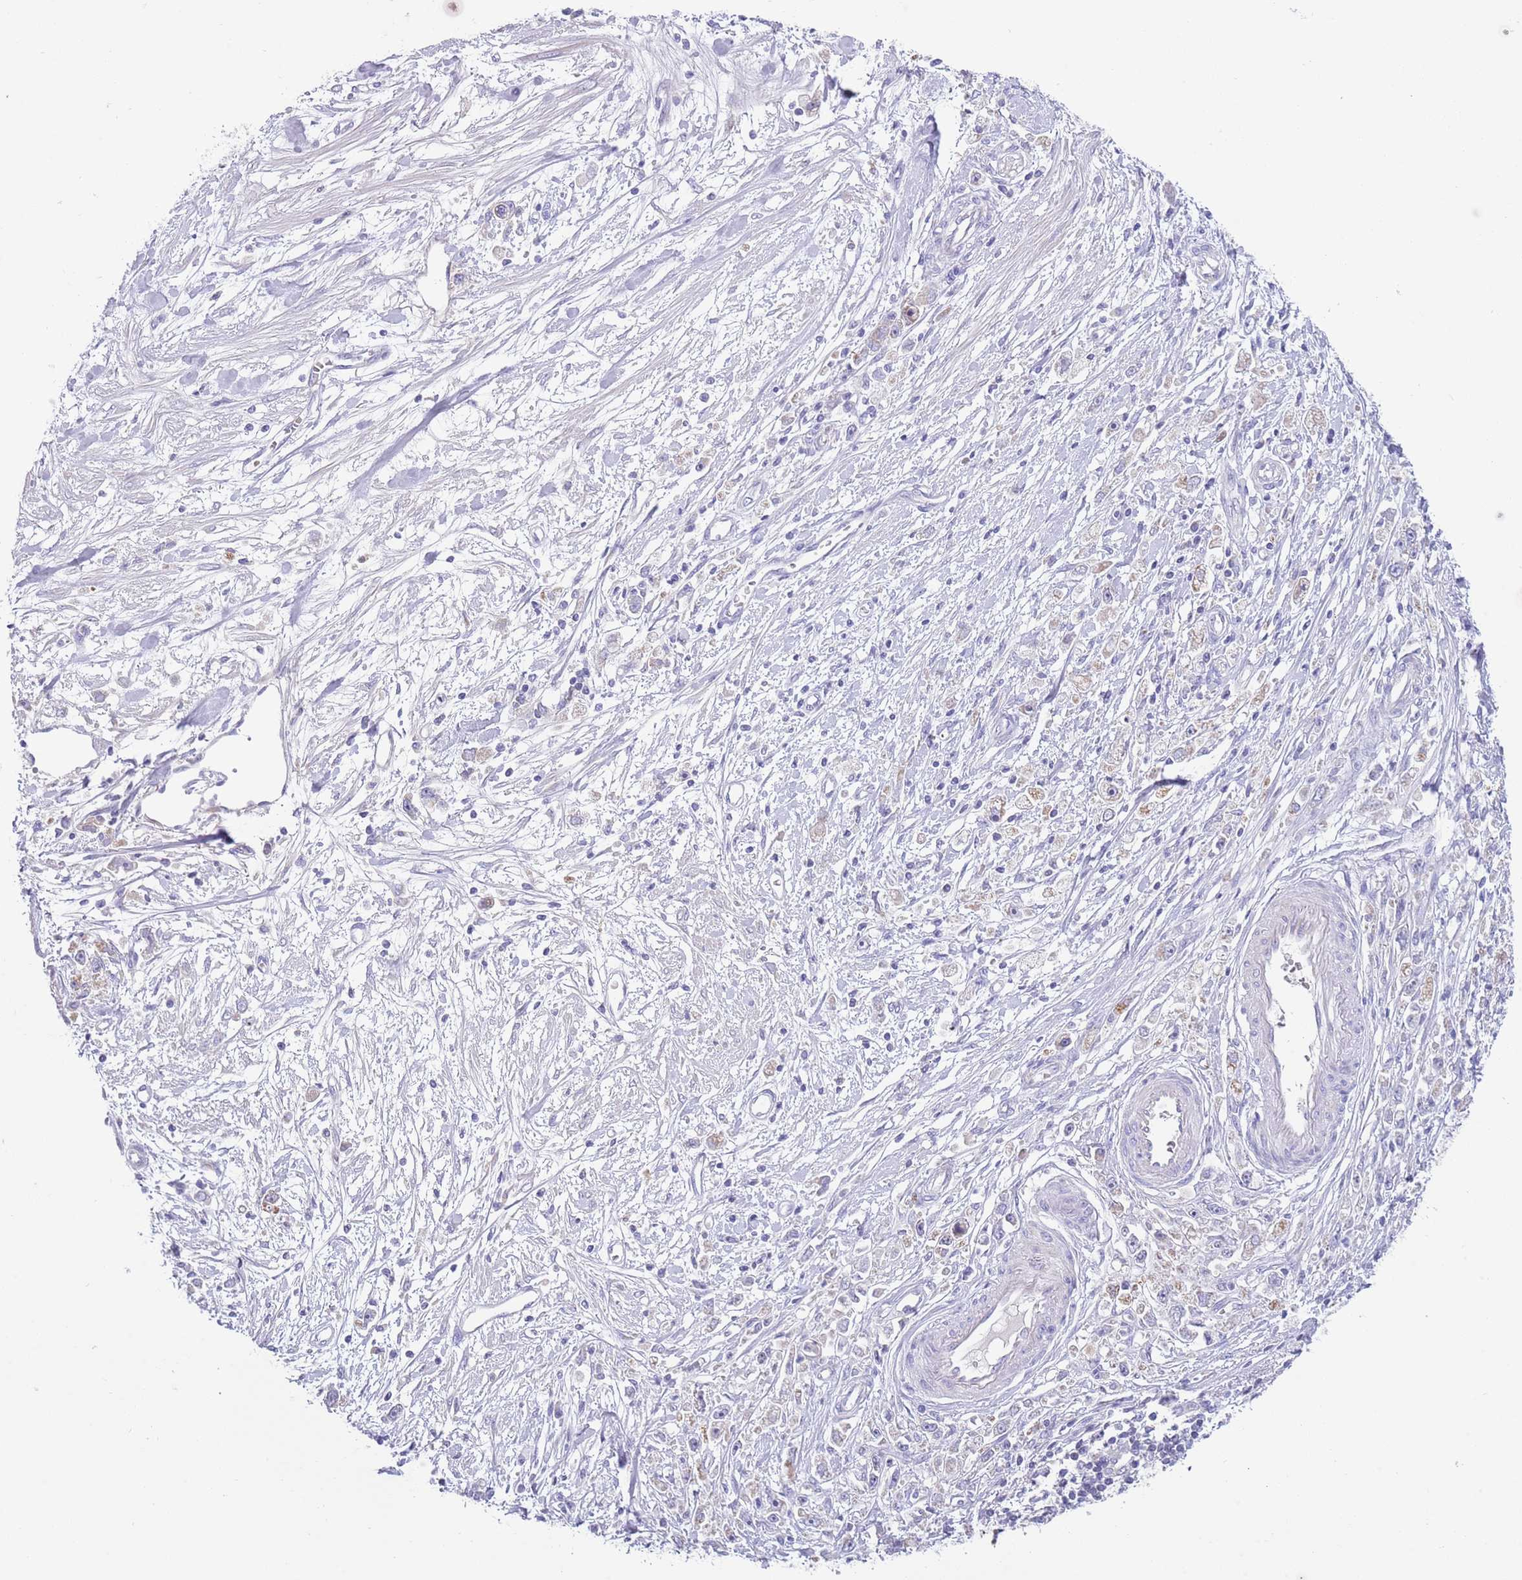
{"staining": {"intensity": "negative", "quantity": "none", "location": "none"}, "tissue": "stomach cancer", "cell_type": "Tumor cells", "image_type": "cancer", "snomed": [{"axis": "morphology", "description": "Adenocarcinoma, NOS"}, {"axis": "topography", "description": "Stomach"}], "caption": "A photomicrograph of stomach cancer stained for a protein reveals no brown staining in tumor cells.", "gene": "DDHD1", "patient": {"sex": "female", "age": 59}}